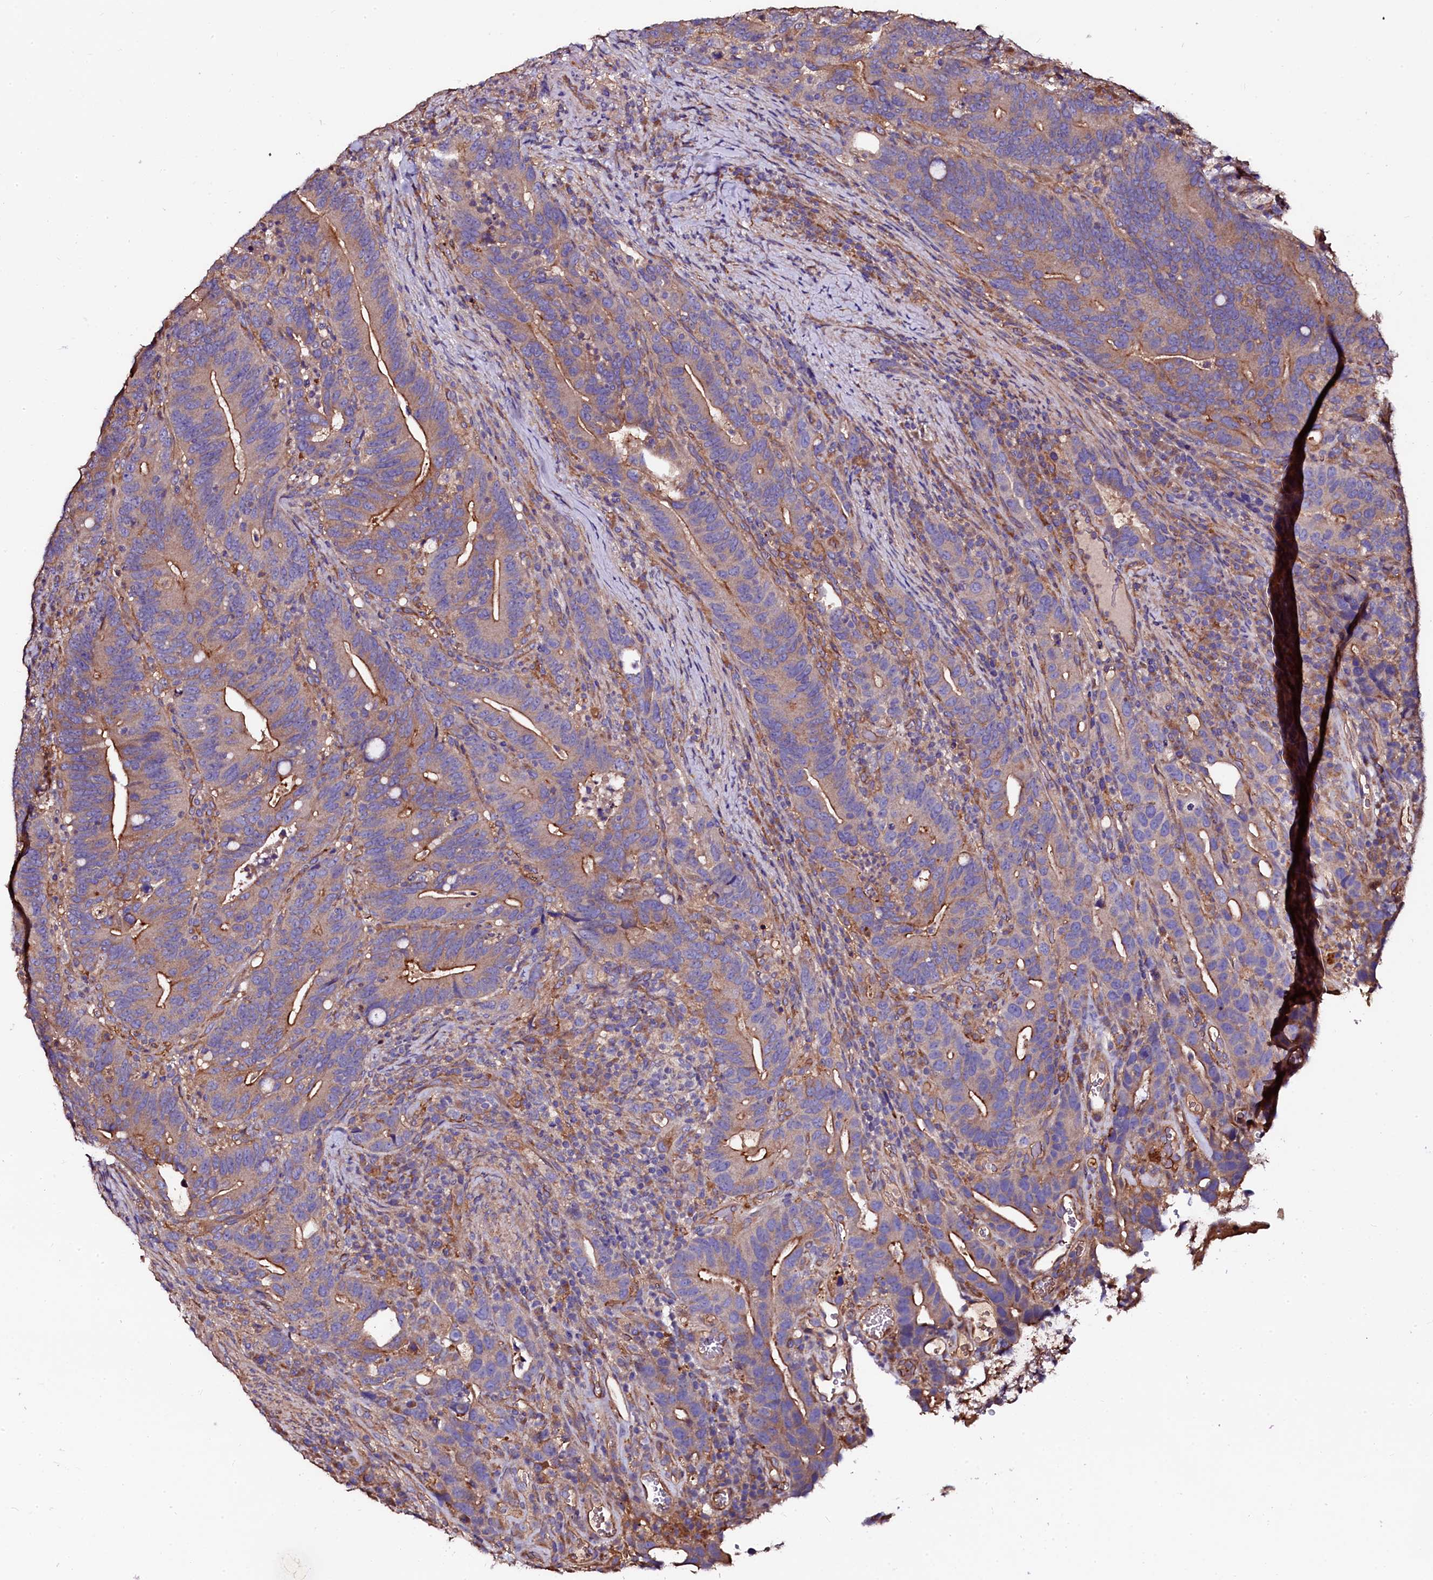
{"staining": {"intensity": "moderate", "quantity": ">75%", "location": "cytoplasmic/membranous"}, "tissue": "colorectal cancer", "cell_type": "Tumor cells", "image_type": "cancer", "snomed": [{"axis": "morphology", "description": "Adenocarcinoma, NOS"}, {"axis": "topography", "description": "Colon"}], "caption": "Immunohistochemistry (IHC) of human adenocarcinoma (colorectal) demonstrates medium levels of moderate cytoplasmic/membranous positivity in about >75% of tumor cells.", "gene": "APPL2", "patient": {"sex": "female", "age": 66}}